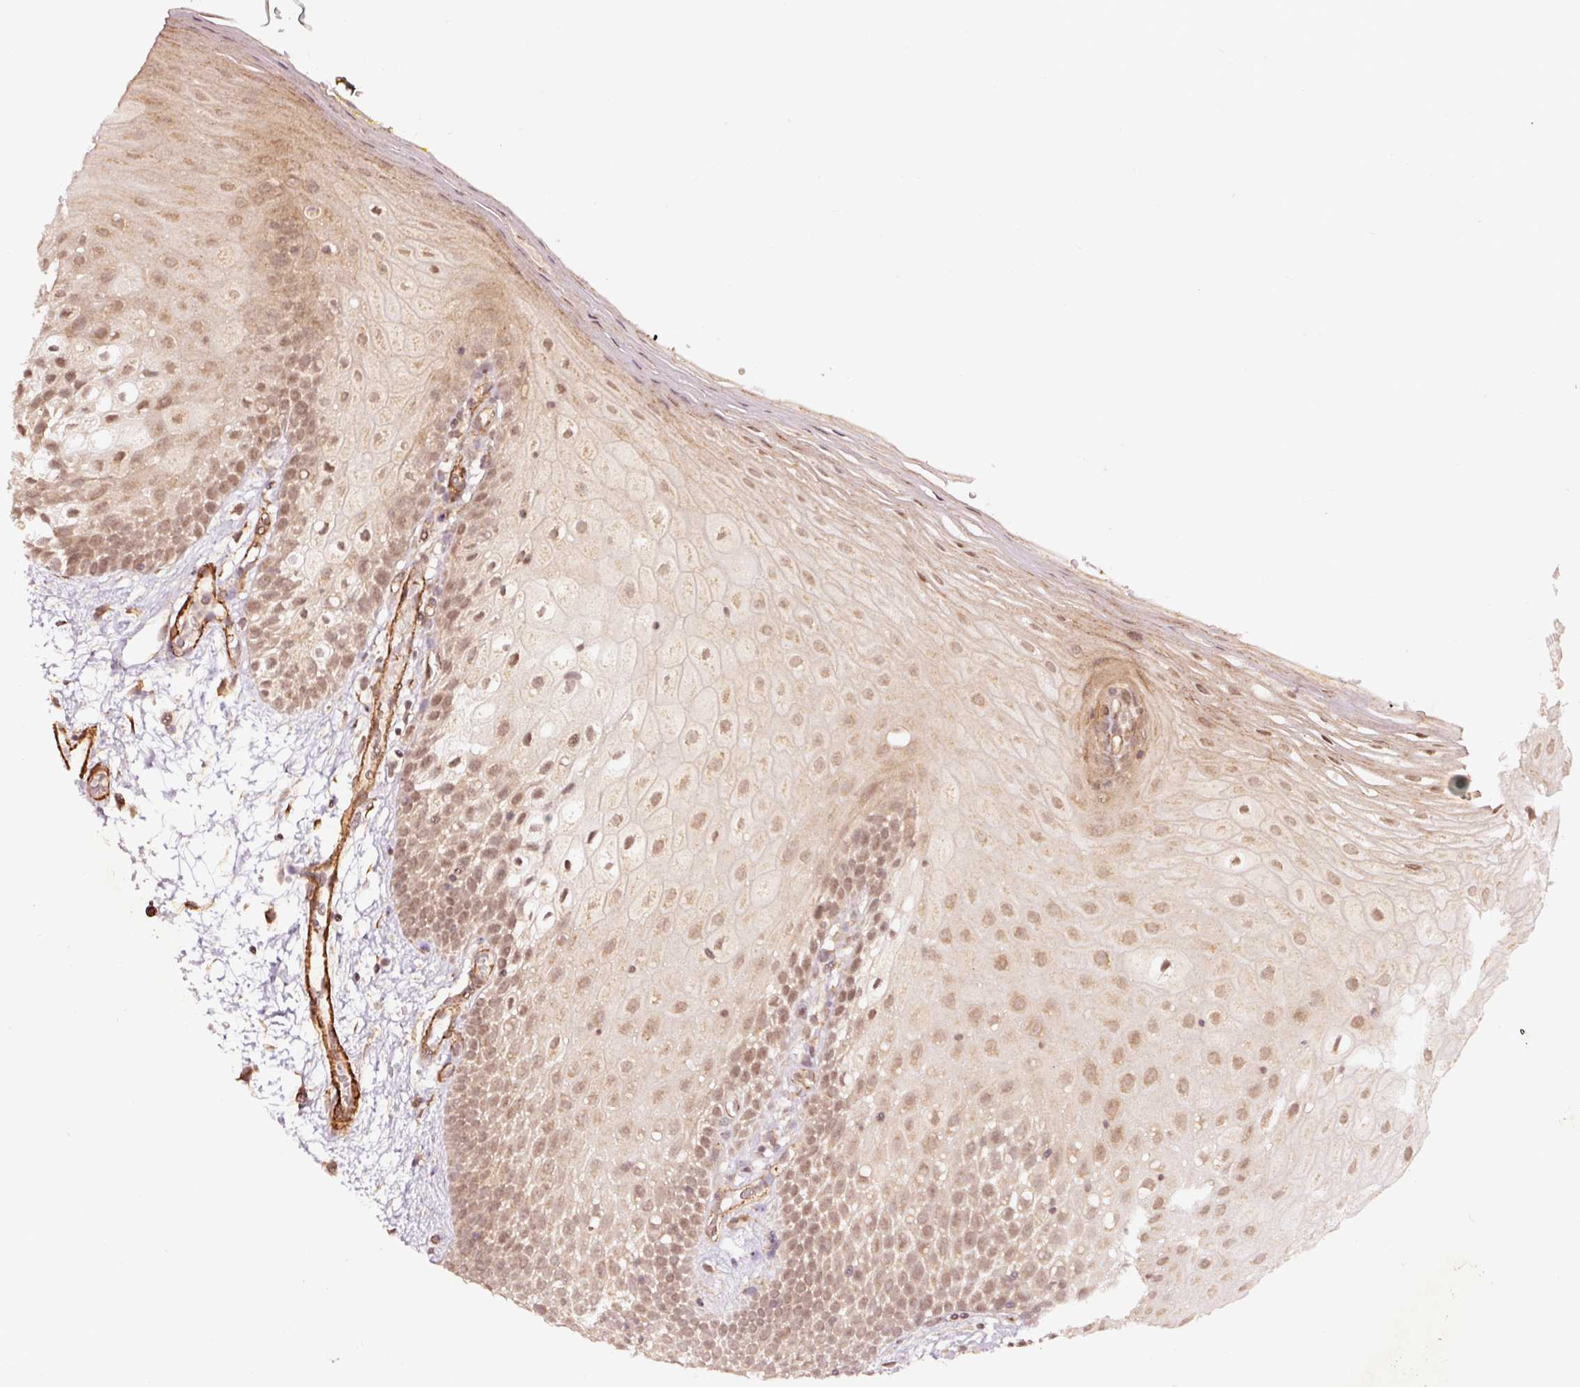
{"staining": {"intensity": "moderate", "quantity": ">75%", "location": "cytoplasmic/membranous,nuclear"}, "tissue": "oral mucosa", "cell_type": "Squamous epithelial cells", "image_type": "normal", "snomed": [{"axis": "morphology", "description": "Normal tissue, NOS"}, {"axis": "morphology", "description": "Squamous cell carcinoma, NOS"}, {"axis": "topography", "description": "Oral tissue"}, {"axis": "topography", "description": "Tounge, NOS"}, {"axis": "topography", "description": "Head-Neck"}], "caption": "Immunohistochemical staining of unremarkable human oral mucosa exhibits medium levels of moderate cytoplasmic/membranous,nuclear positivity in about >75% of squamous epithelial cells.", "gene": "TPM1", "patient": {"sex": "male", "age": 76}}